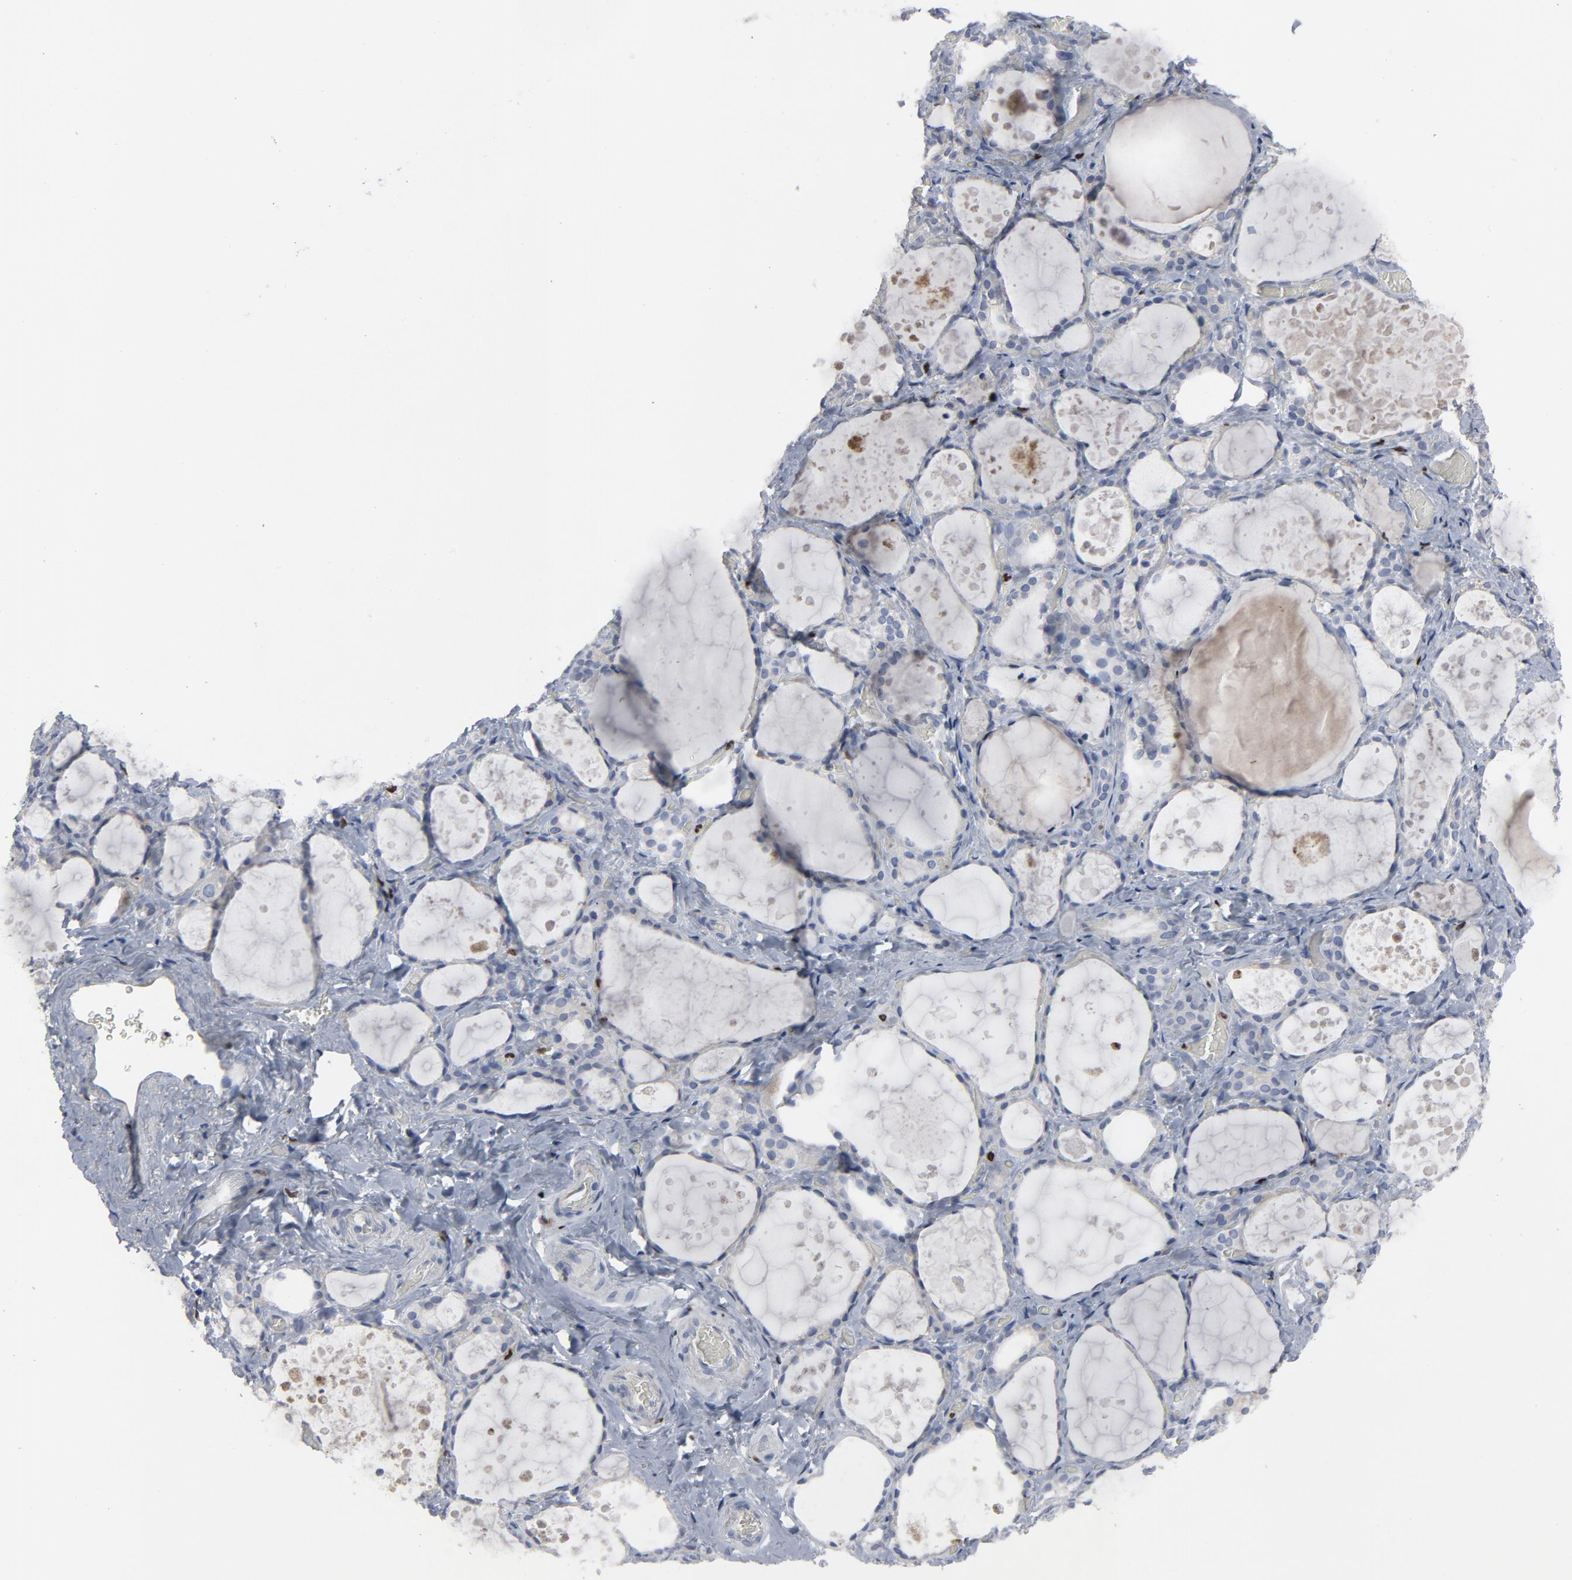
{"staining": {"intensity": "negative", "quantity": "none", "location": "none"}, "tissue": "thyroid gland", "cell_type": "Glandular cells", "image_type": "normal", "snomed": [{"axis": "morphology", "description": "Normal tissue, NOS"}, {"axis": "topography", "description": "Thyroid gland"}], "caption": "Protein analysis of unremarkable thyroid gland shows no significant staining in glandular cells.", "gene": "SPI1", "patient": {"sex": "female", "age": 75}}